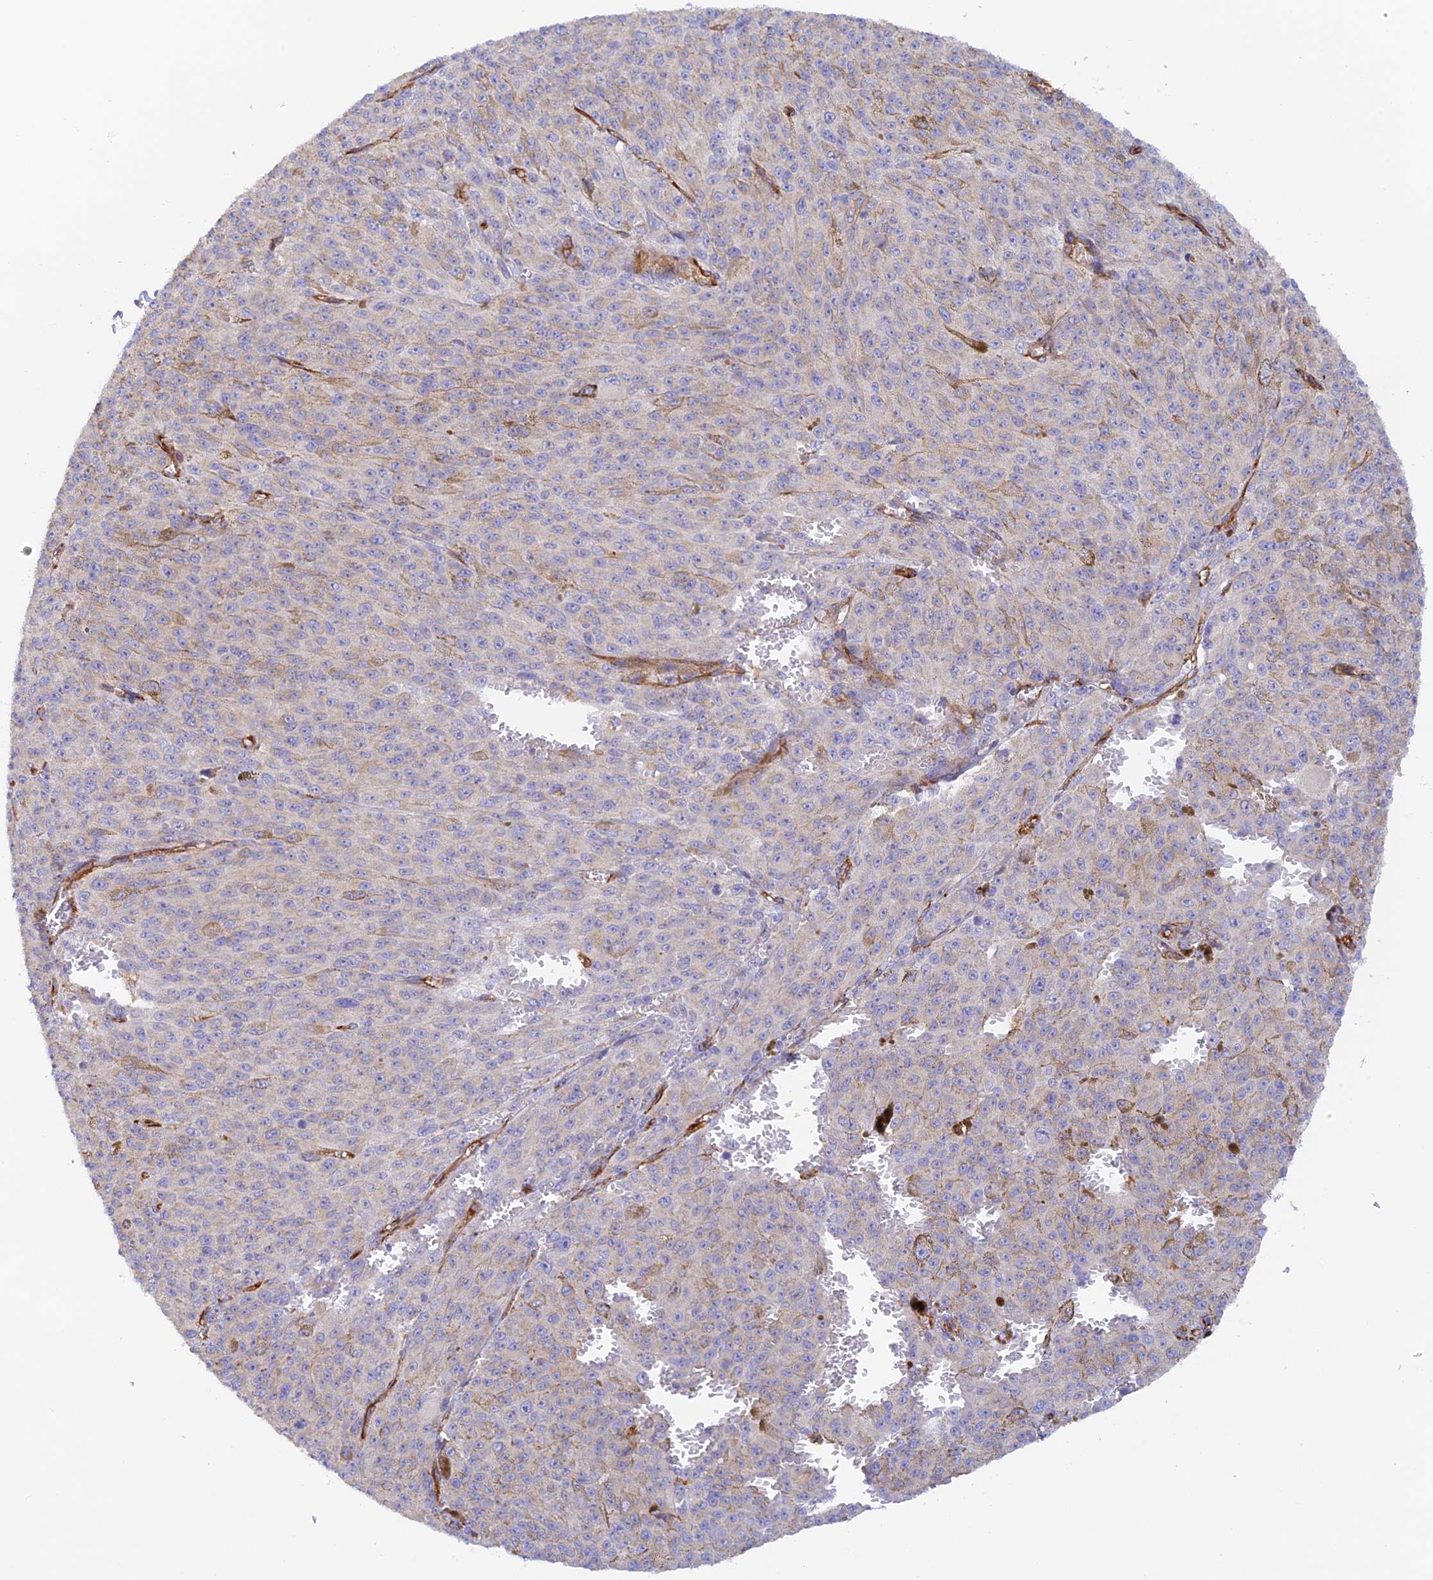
{"staining": {"intensity": "negative", "quantity": "none", "location": "none"}, "tissue": "melanoma", "cell_type": "Tumor cells", "image_type": "cancer", "snomed": [{"axis": "morphology", "description": "Malignant melanoma, NOS"}, {"axis": "topography", "description": "Skin"}], "caption": "Tumor cells are negative for protein expression in human melanoma. (DAB (3,3'-diaminobenzidine) IHC with hematoxylin counter stain).", "gene": "MYO9A", "patient": {"sex": "female", "age": 52}}